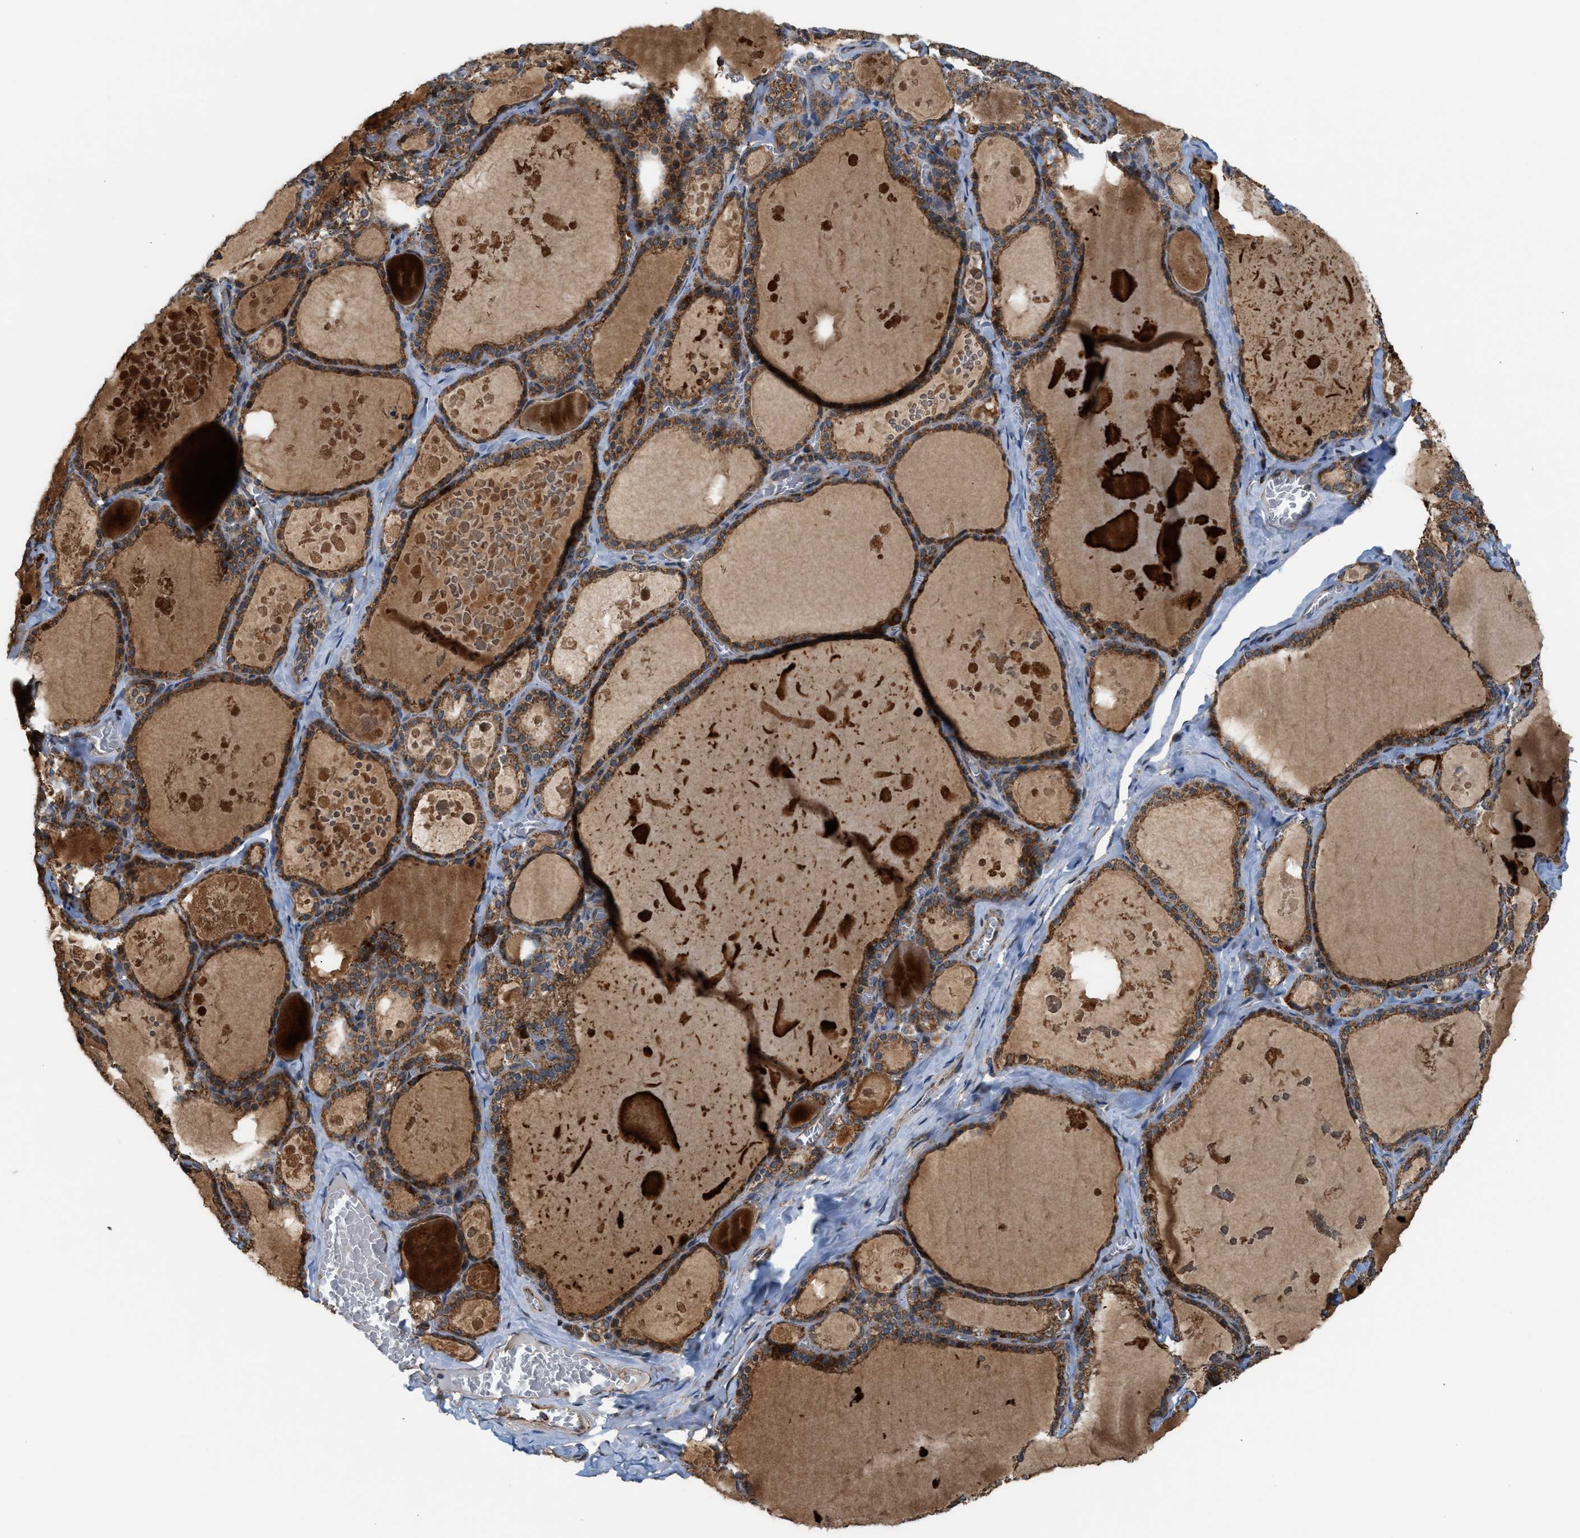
{"staining": {"intensity": "strong", "quantity": ">75%", "location": "cytoplasmic/membranous"}, "tissue": "thyroid gland", "cell_type": "Glandular cells", "image_type": "normal", "snomed": [{"axis": "morphology", "description": "Normal tissue, NOS"}, {"axis": "topography", "description": "Thyroid gland"}], "caption": "Glandular cells display high levels of strong cytoplasmic/membranous positivity in about >75% of cells in normal thyroid gland.", "gene": "SGSM2", "patient": {"sex": "male", "age": 56}}